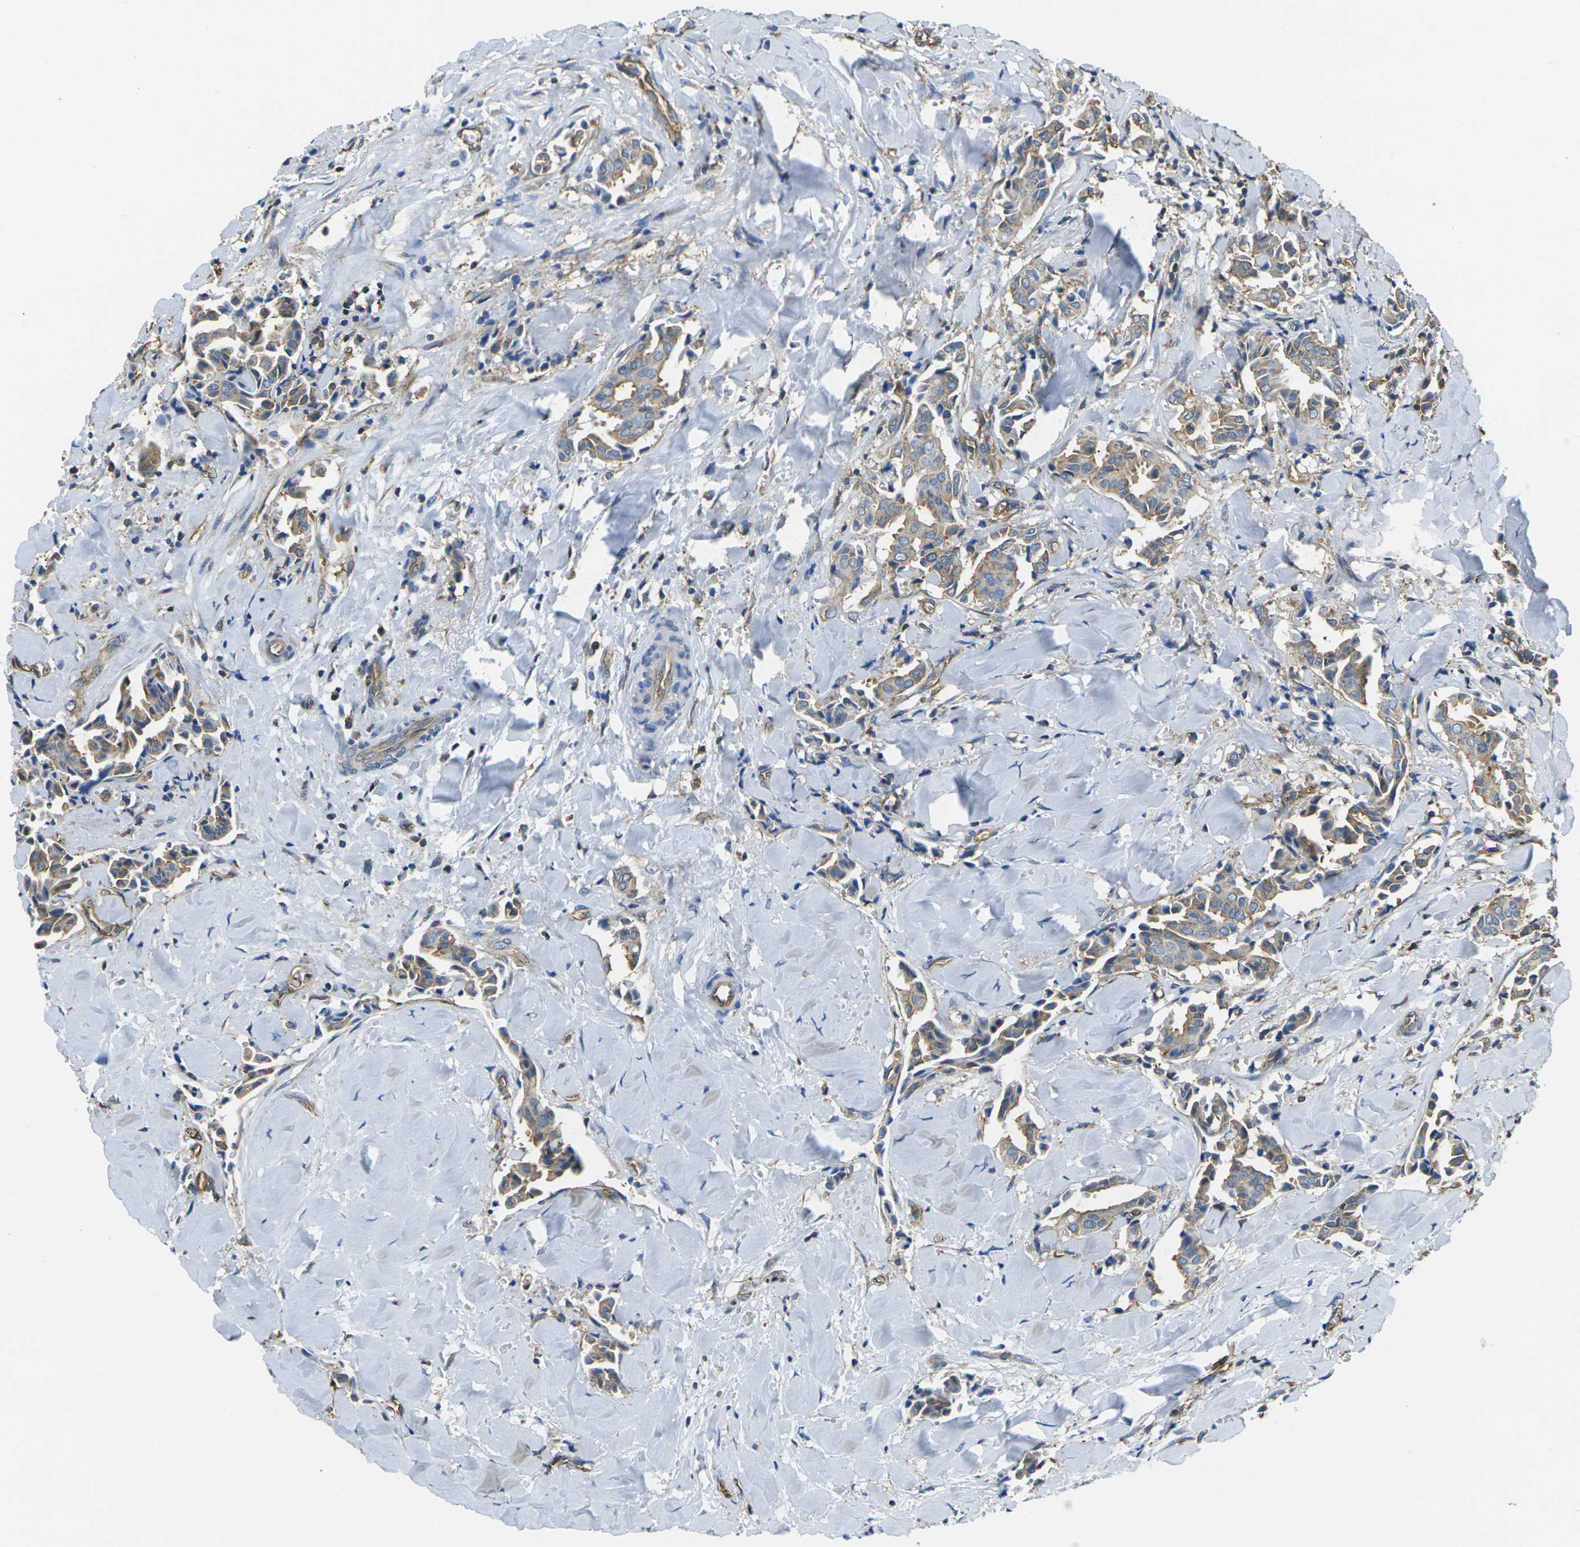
{"staining": {"intensity": "weak", "quantity": ">75%", "location": "cytoplasmic/membranous"}, "tissue": "head and neck cancer", "cell_type": "Tumor cells", "image_type": "cancer", "snomed": [{"axis": "morphology", "description": "Adenocarcinoma, NOS"}, {"axis": "topography", "description": "Salivary gland"}, {"axis": "topography", "description": "Head-Neck"}], "caption": "Head and neck cancer stained for a protein shows weak cytoplasmic/membranous positivity in tumor cells.", "gene": "FAM110D", "patient": {"sex": "female", "age": 59}}